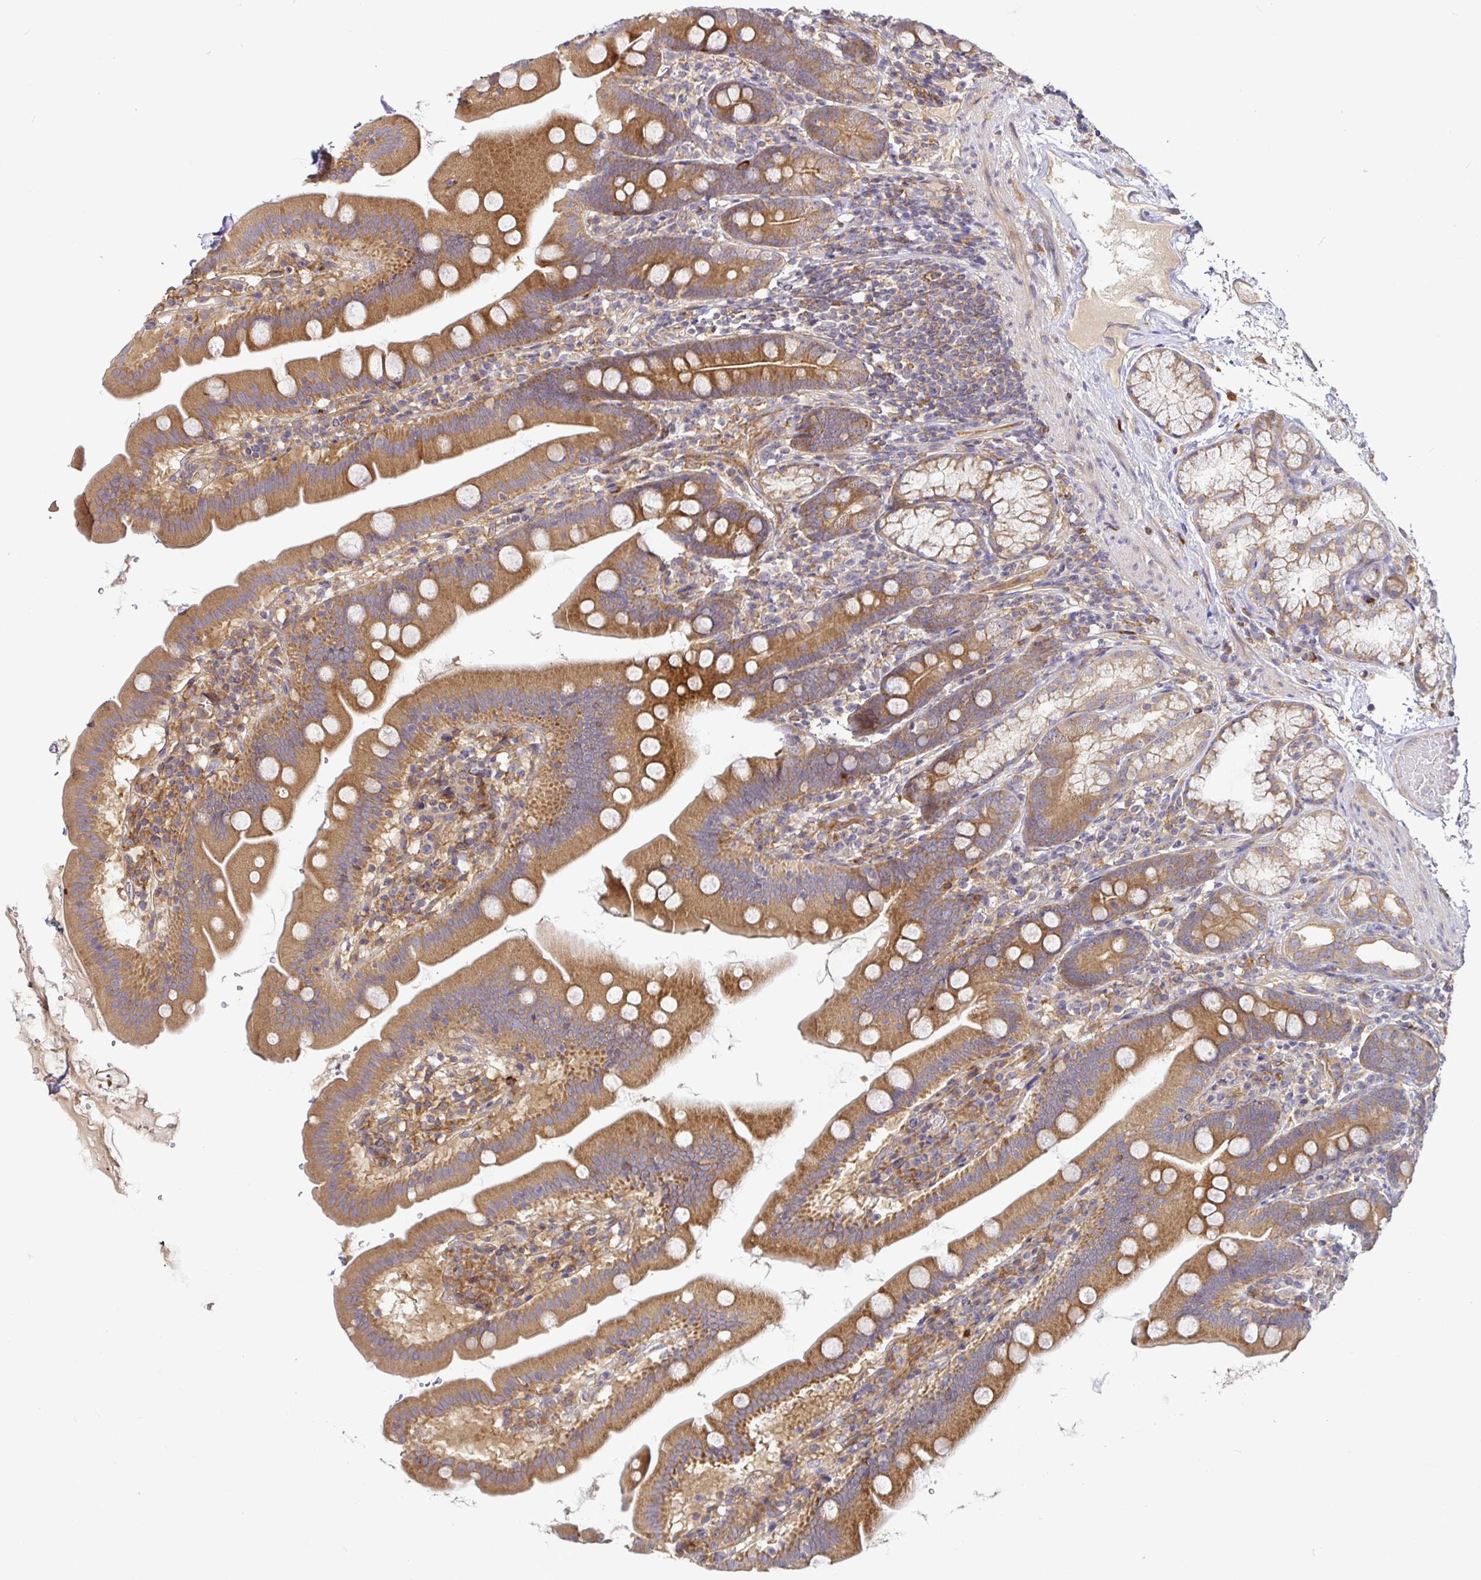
{"staining": {"intensity": "moderate", "quantity": ">75%", "location": "cytoplasmic/membranous"}, "tissue": "duodenum", "cell_type": "Glandular cells", "image_type": "normal", "snomed": [{"axis": "morphology", "description": "Normal tissue, NOS"}, {"axis": "topography", "description": "Duodenum"}], "caption": "Moderate cytoplasmic/membranous positivity for a protein is seen in approximately >75% of glandular cells of unremarkable duodenum using immunohistochemistry (IHC).", "gene": "SNX8", "patient": {"sex": "female", "age": 67}}